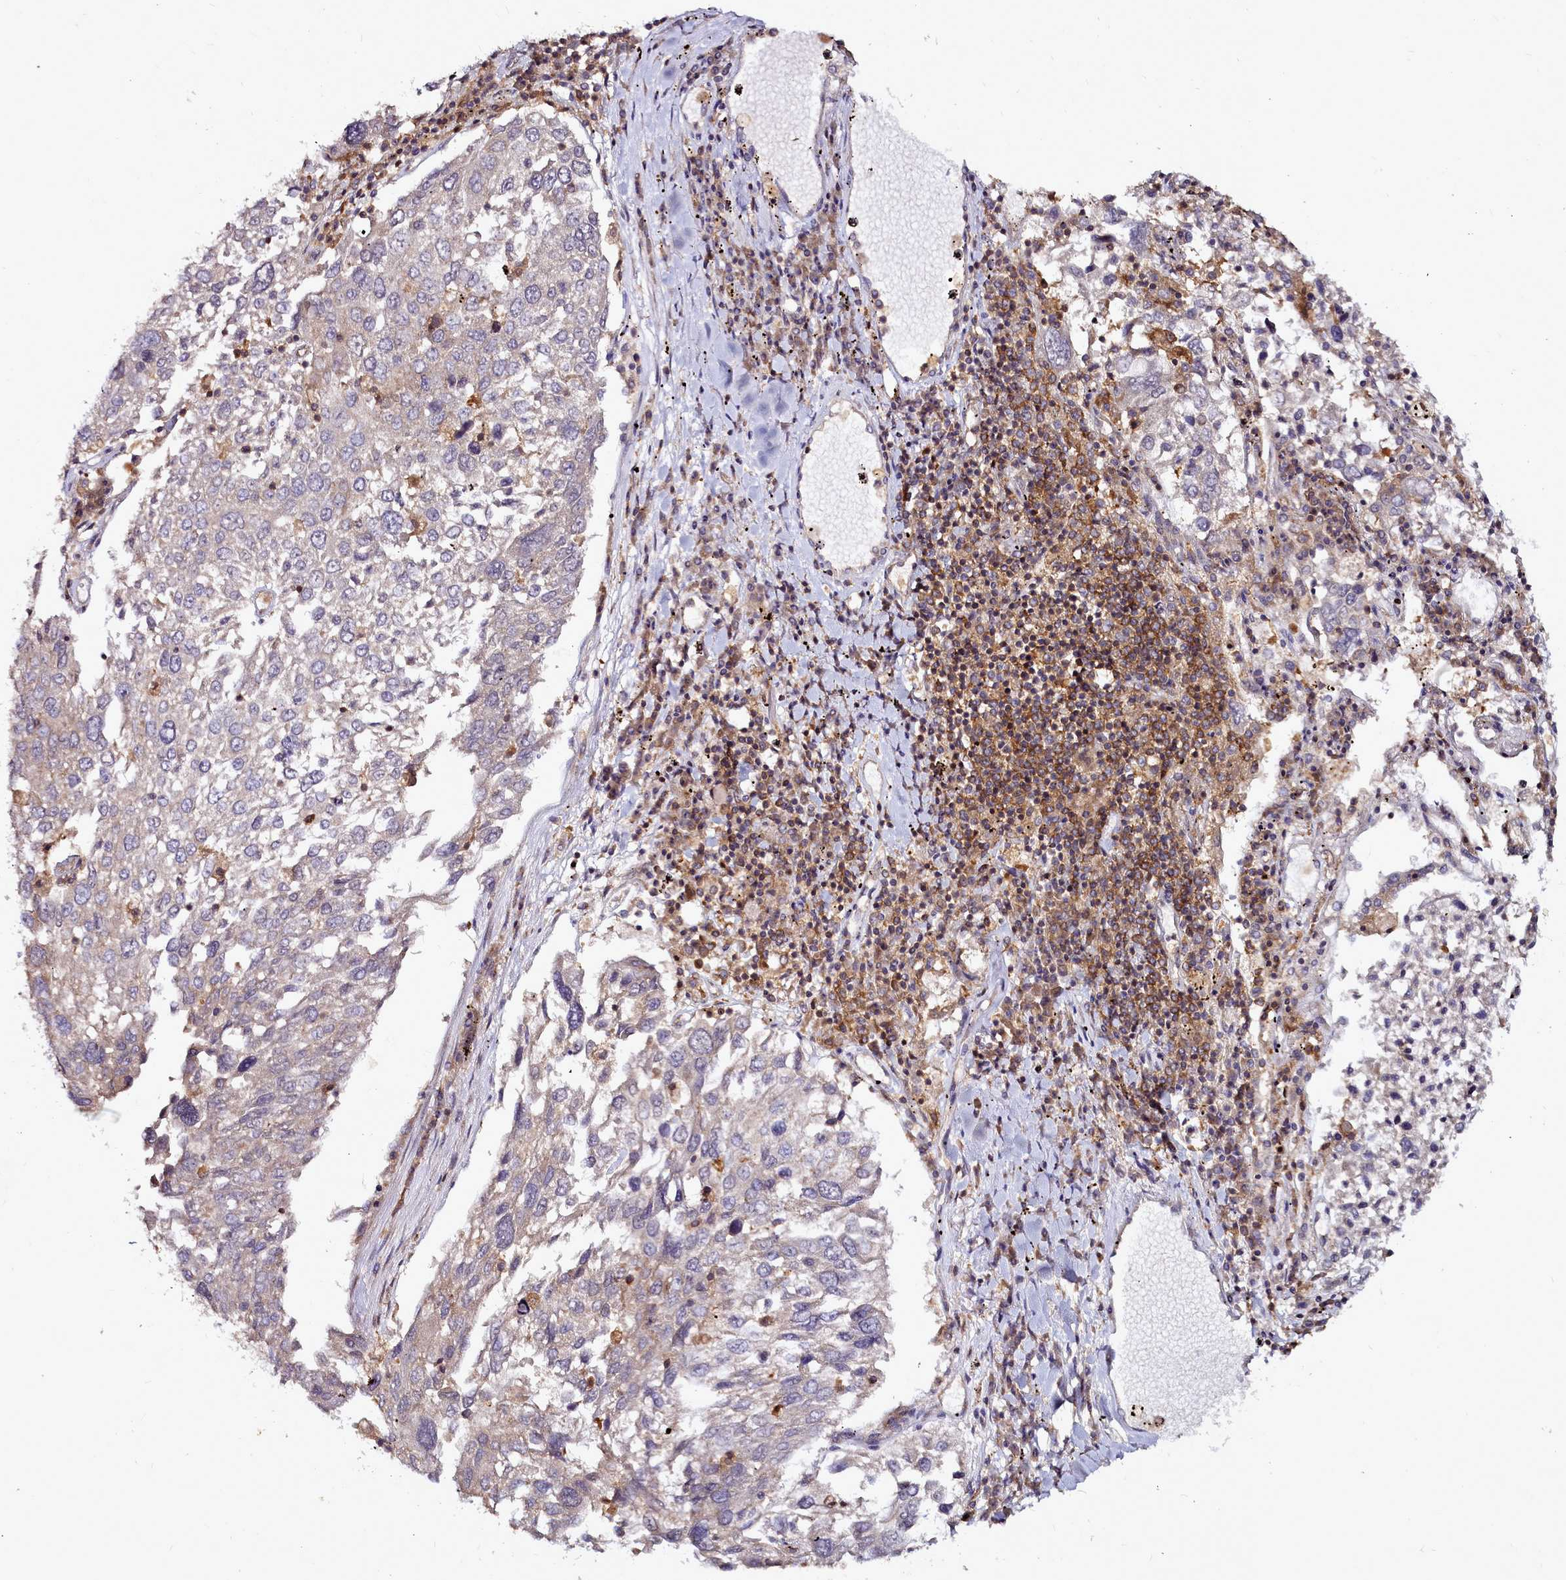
{"staining": {"intensity": "weak", "quantity": "<25%", "location": "cytoplasmic/membranous"}, "tissue": "lung cancer", "cell_type": "Tumor cells", "image_type": "cancer", "snomed": [{"axis": "morphology", "description": "Squamous cell carcinoma, NOS"}, {"axis": "topography", "description": "Lung"}], "caption": "High power microscopy micrograph of an immunohistochemistry (IHC) histopathology image of lung cancer (squamous cell carcinoma), revealing no significant positivity in tumor cells.", "gene": "NCKAP1L", "patient": {"sex": "male", "age": 65}}